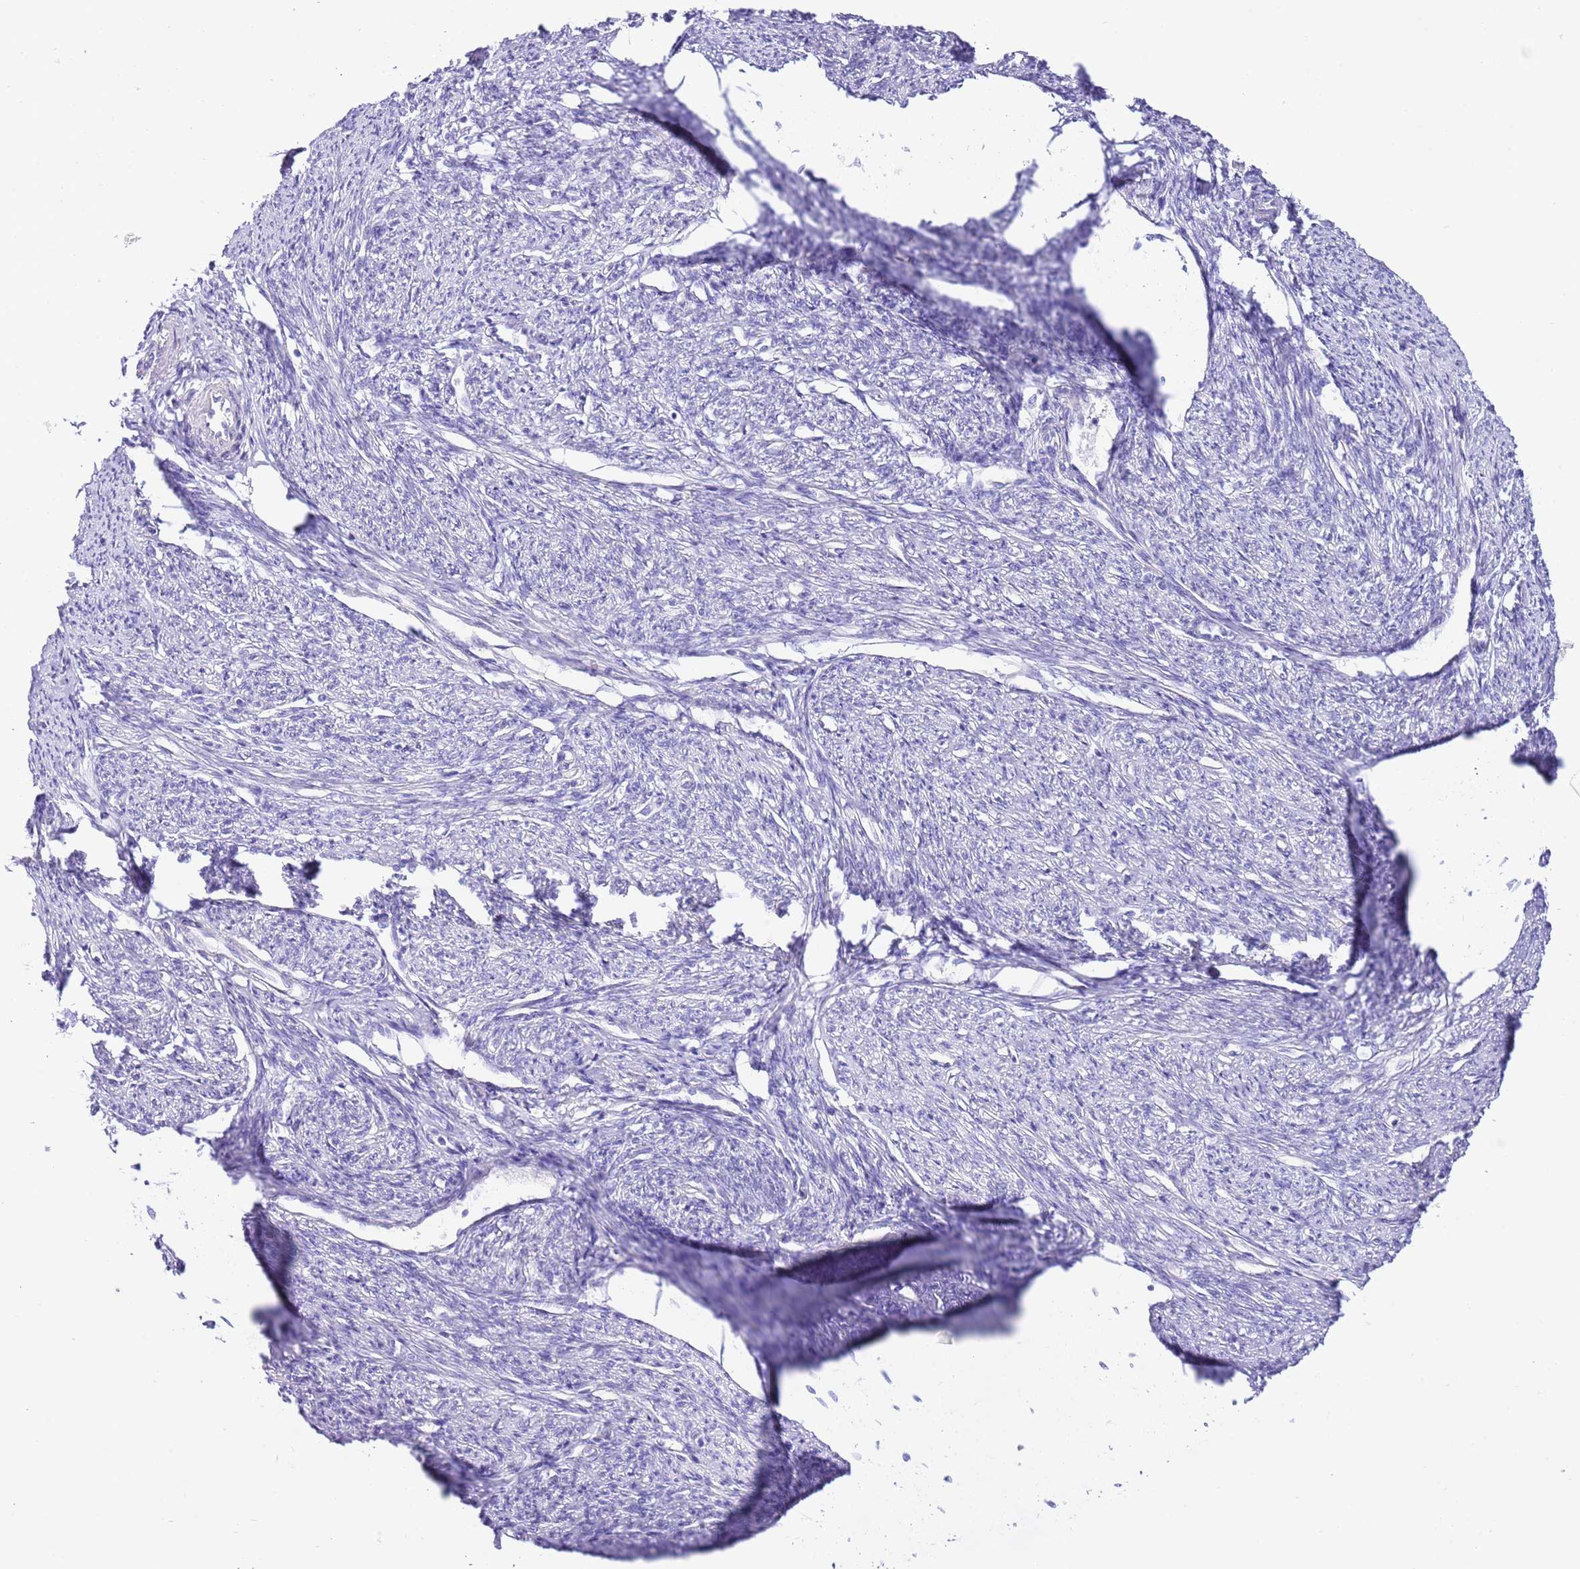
{"staining": {"intensity": "weak", "quantity": "<25%", "location": "cytoplasmic/membranous"}, "tissue": "smooth muscle", "cell_type": "Smooth muscle cells", "image_type": "normal", "snomed": [{"axis": "morphology", "description": "Normal tissue, NOS"}, {"axis": "topography", "description": "Smooth muscle"}, {"axis": "topography", "description": "Uterus"}], "caption": "Smooth muscle stained for a protein using immunohistochemistry (IHC) exhibits no positivity smooth muscle cells.", "gene": "RPS10", "patient": {"sex": "female", "age": 59}}